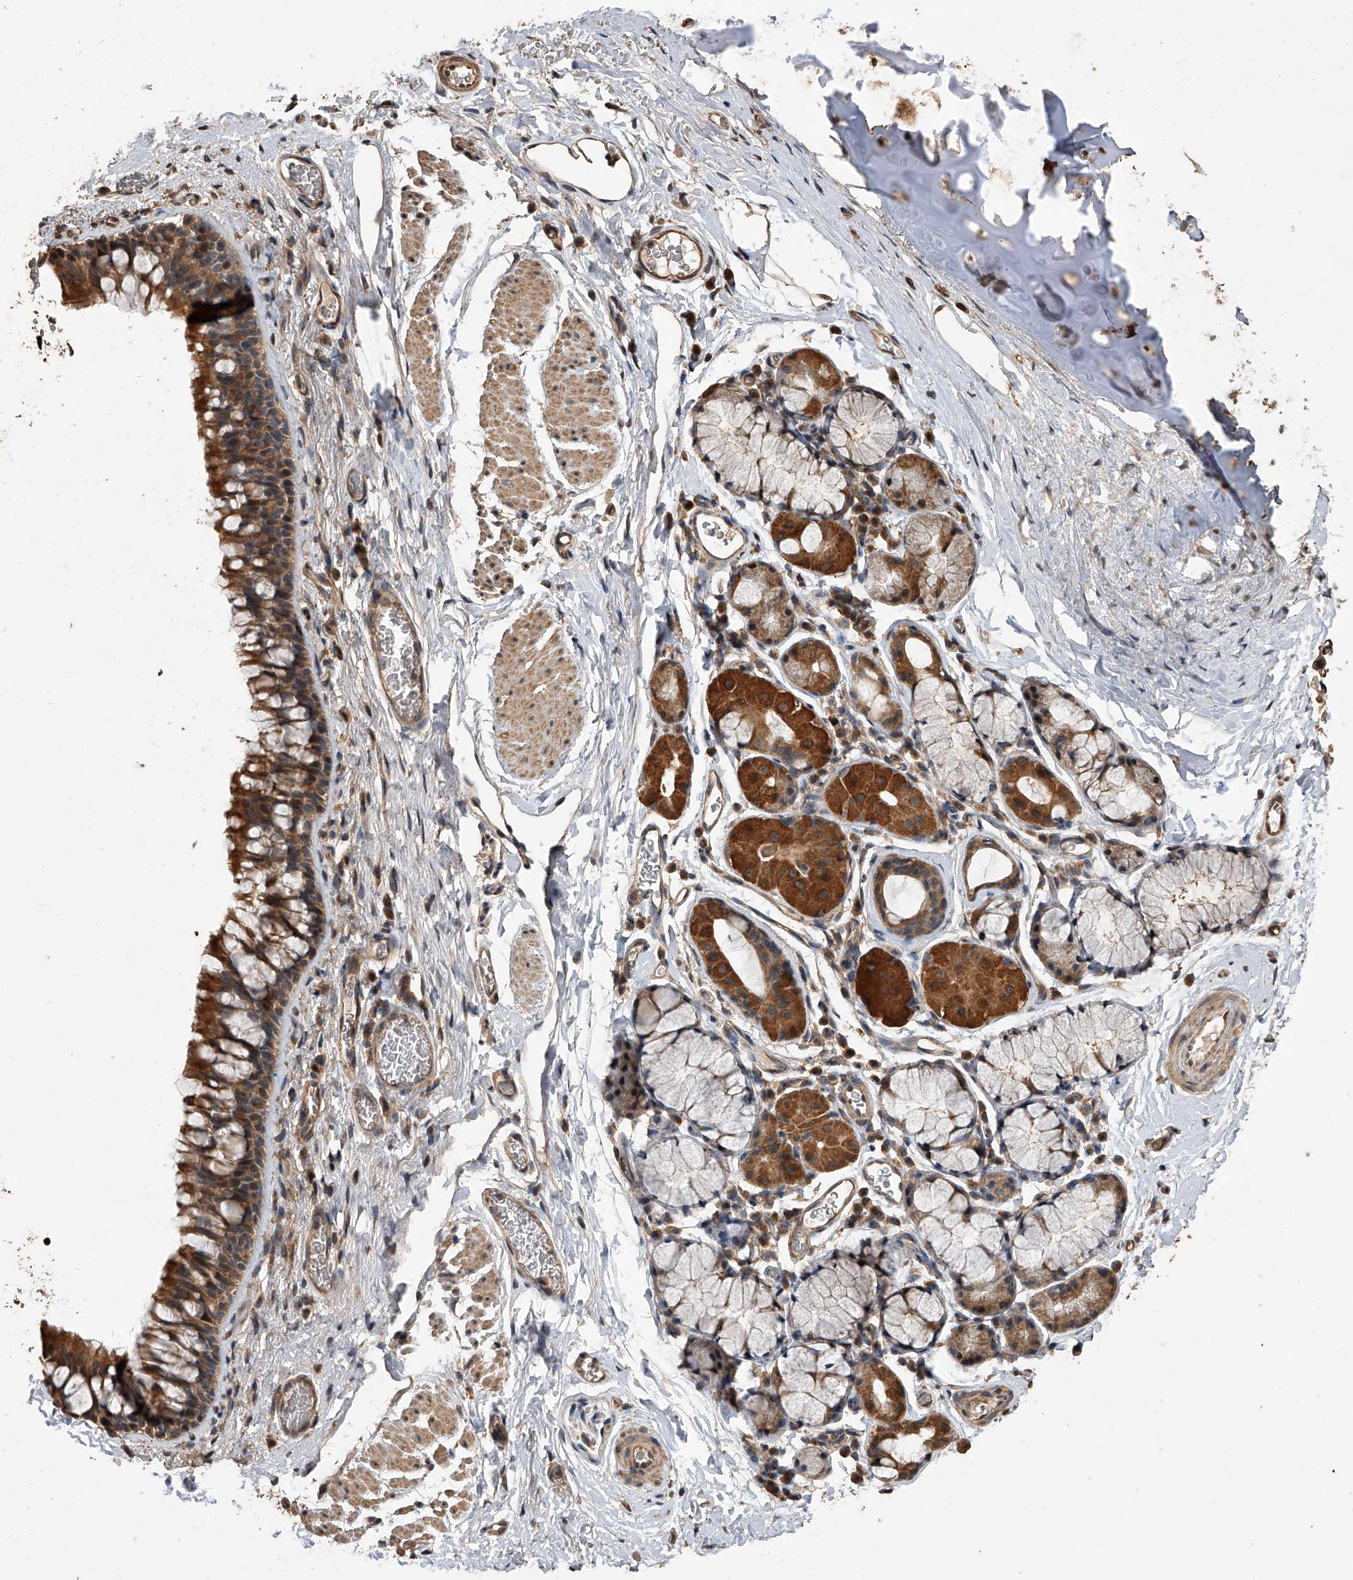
{"staining": {"intensity": "moderate", "quantity": ">75%", "location": "cytoplasmic/membranous"}, "tissue": "bronchus", "cell_type": "Respiratory epithelial cells", "image_type": "normal", "snomed": [{"axis": "morphology", "description": "Normal tissue, NOS"}, {"axis": "topography", "description": "Cartilage tissue"}, {"axis": "topography", "description": "Bronchus"}], "caption": "Immunohistochemical staining of unremarkable bronchus reveals moderate cytoplasmic/membranous protein positivity in about >75% of respiratory epithelial cells.", "gene": "LTV1", "patient": {"sex": "female", "age": 53}}